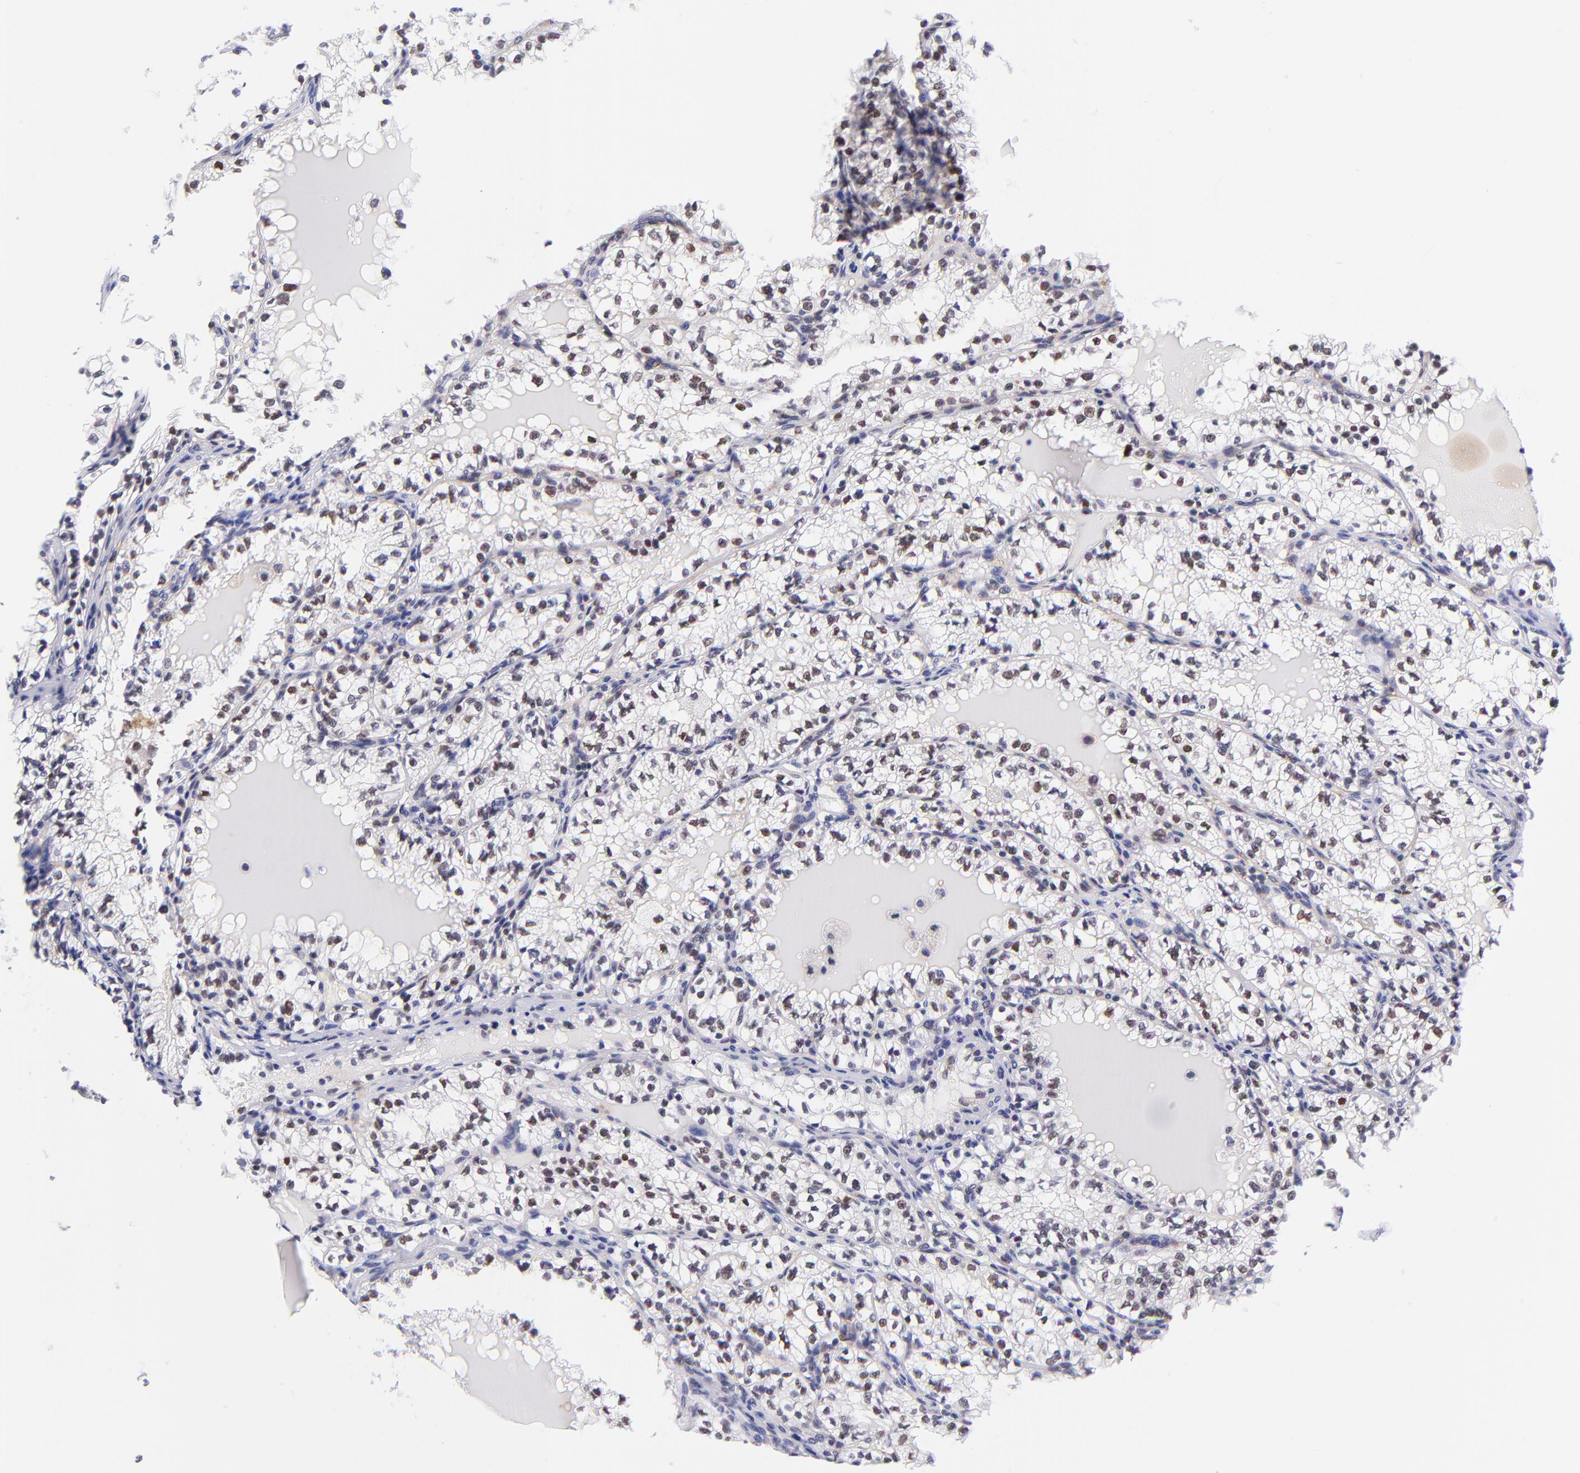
{"staining": {"intensity": "moderate", "quantity": "25%-75%", "location": "nuclear"}, "tissue": "renal cancer", "cell_type": "Tumor cells", "image_type": "cancer", "snomed": [{"axis": "morphology", "description": "Adenocarcinoma, NOS"}, {"axis": "topography", "description": "Kidney"}], "caption": "Tumor cells display medium levels of moderate nuclear positivity in about 25%-75% of cells in adenocarcinoma (renal). The staining was performed using DAB (3,3'-diaminobenzidine), with brown indicating positive protein expression. Nuclei are stained blue with hematoxylin.", "gene": "SOX6", "patient": {"sex": "male", "age": 61}}